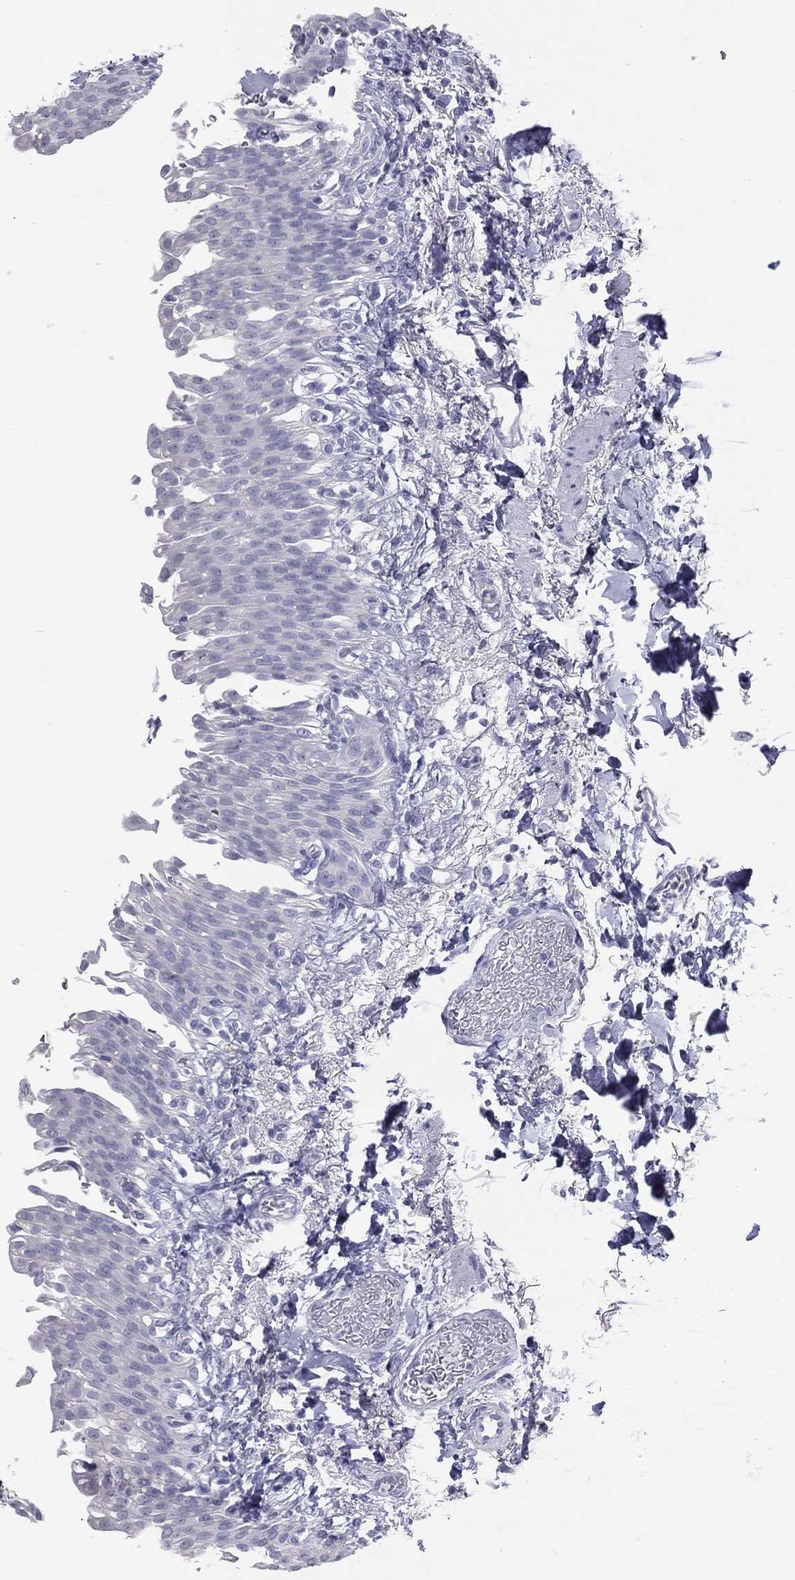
{"staining": {"intensity": "negative", "quantity": "none", "location": "none"}, "tissue": "urinary bladder", "cell_type": "Urothelial cells", "image_type": "normal", "snomed": [{"axis": "morphology", "description": "Normal tissue, NOS"}, {"axis": "topography", "description": "Urinary bladder"}], "caption": "Unremarkable urinary bladder was stained to show a protein in brown. There is no significant positivity in urothelial cells. (DAB immunohistochemistry (IHC) with hematoxylin counter stain).", "gene": "TFPI2", "patient": {"sex": "female", "age": 60}}